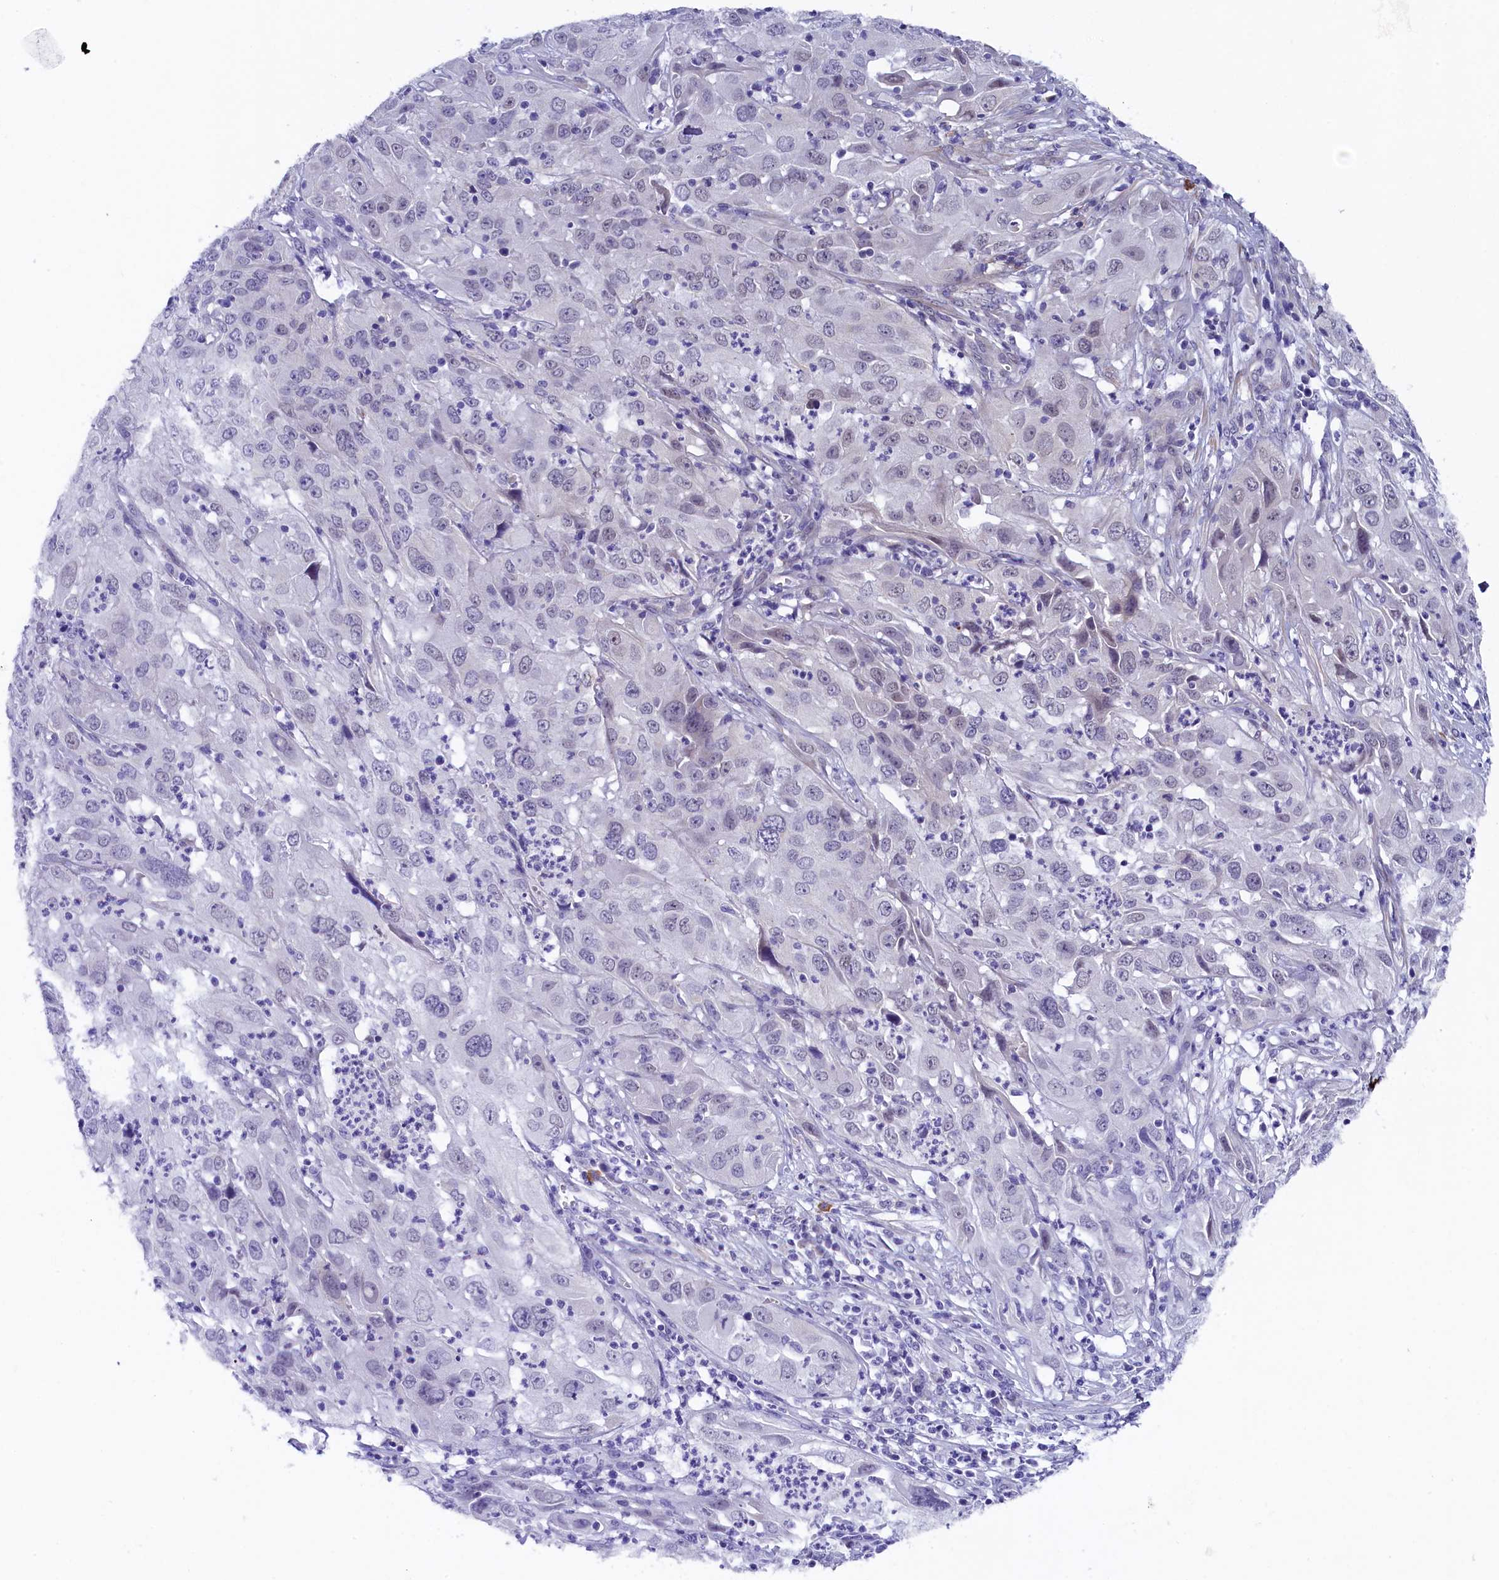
{"staining": {"intensity": "negative", "quantity": "none", "location": "none"}, "tissue": "cervical cancer", "cell_type": "Tumor cells", "image_type": "cancer", "snomed": [{"axis": "morphology", "description": "Squamous cell carcinoma, NOS"}, {"axis": "topography", "description": "Cervix"}], "caption": "Tumor cells show no significant protein staining in cervical cancer (squamous cell carcinoma). Brightfield microscopy of immunohistochemistry (IHC) stained with DAB (brown) and hematoxylin (blue), captured at high magnification.", "gene": "SLC39A6", "patient": {"sex": "female", "age": 32}}